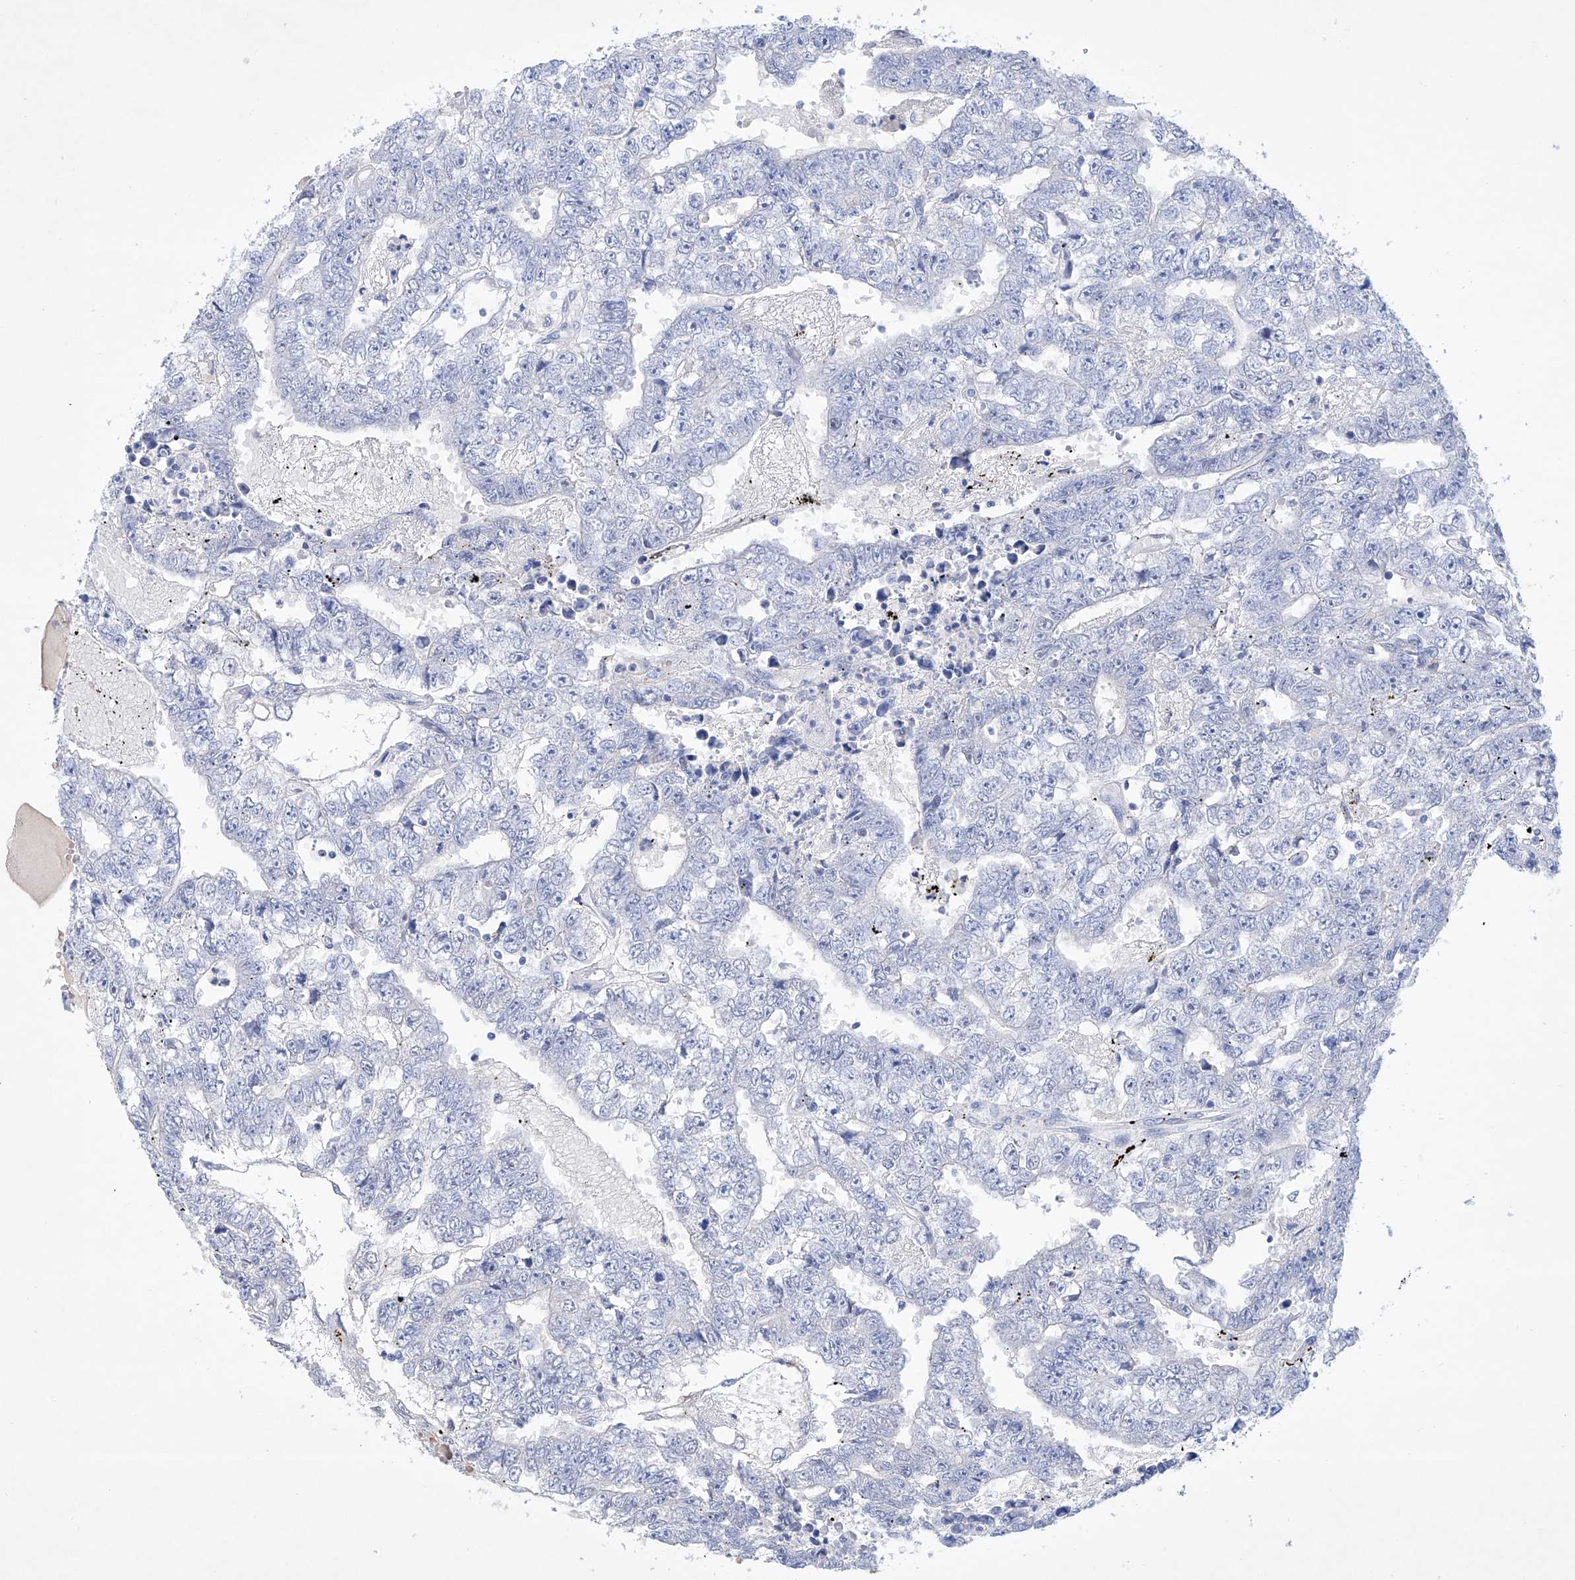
{"staining": {"intensity": "negative", "quantity": "none", "location": "none"}, "tissue": "testis cancer", "cell_type": "Tumor cells", "image_type": "cancer", "snomed": [{"axis": "morphology", "description": "Carcinoma, Embryonal, NOS"}, {"axis": "topography", "description": "Testis"}], "caption": "Immunohistochemistry of testis cancer (embryonal carcinoma) demonstrates no expression in tumor cells. (DAB IHC, high magnification).", "gene": "LURAP1", "patient": {"sex": "male", "age": 25}}